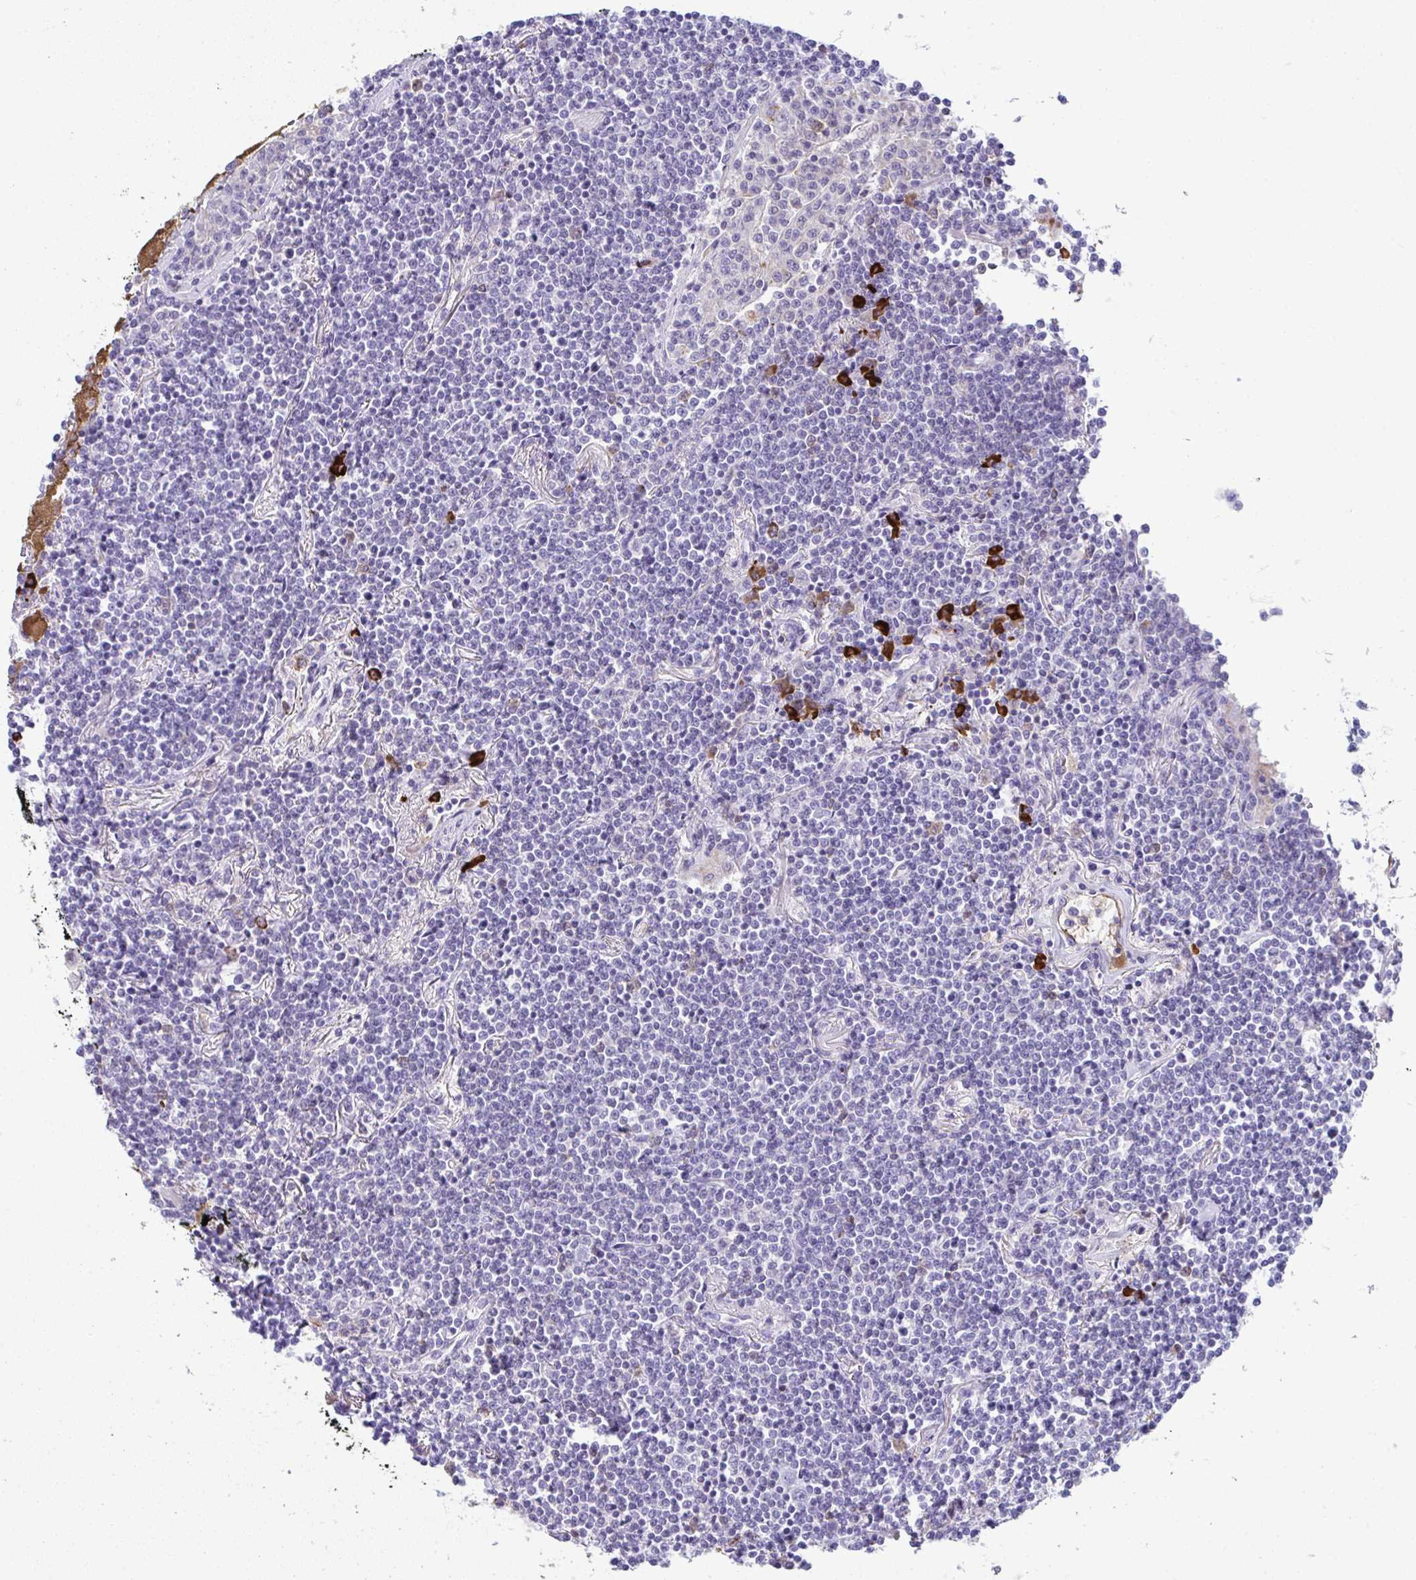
{"staining": {"intensity": "negative", "quantity": "none", "location": "none"}, "tissue": "lymphoma", "cell_type": "Tumor cells", "image_type": "cancer", "snomed": [{"axis": "morphology", "description": "Malignant lymphoma, non-Hodgkin's type, Low grade"}, {"axis": "topography", "description": "Lung"}], "caption": "Tumor cells are negative for brown protein staining in malignant lymphoma, non-Hodgkin's type (low-grade).", "gene": "JCHAIN", "patient": {"sex": "female", "age": 71}}